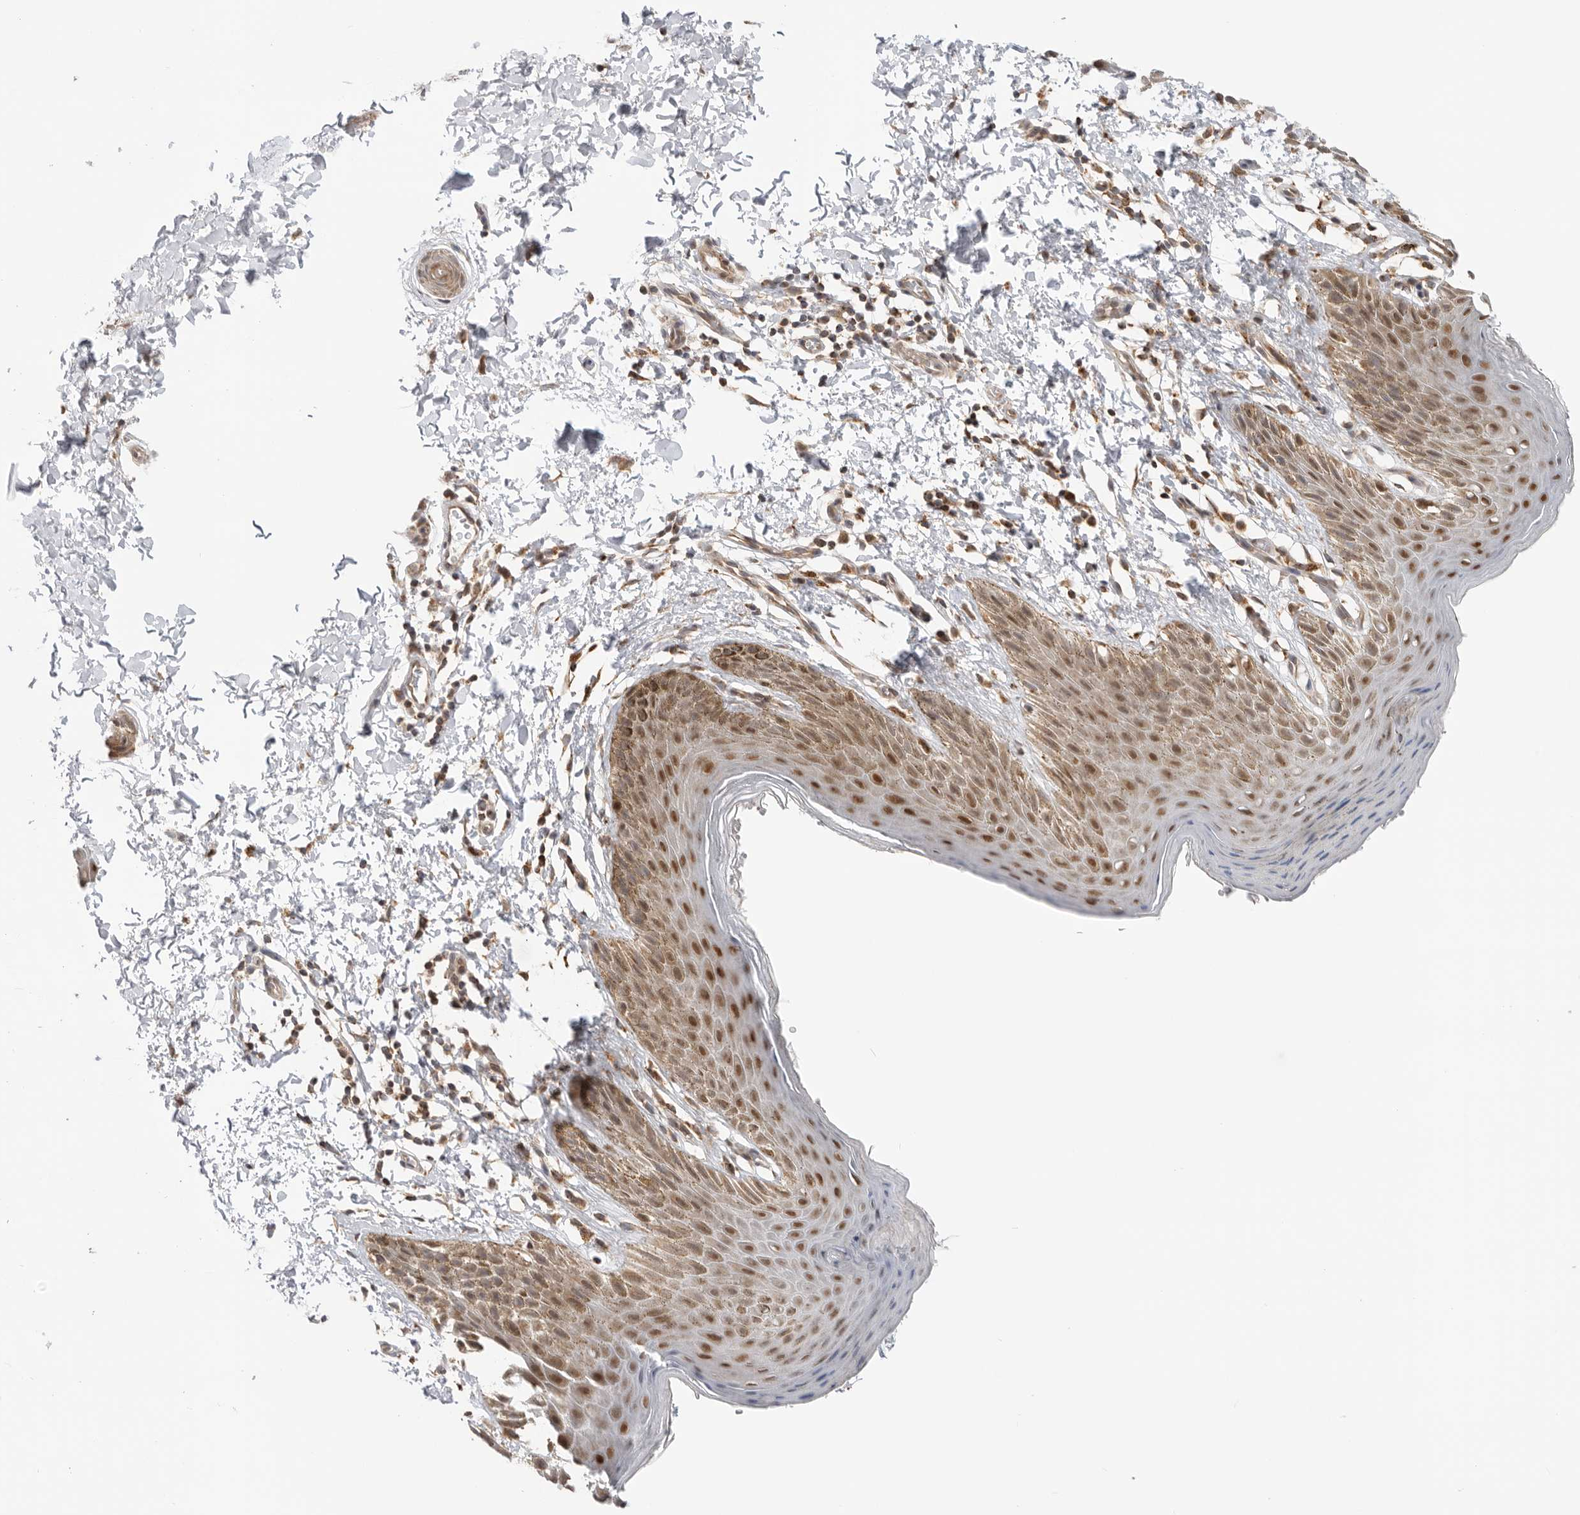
{"staining": {"intensity": "moderate", "quantity": "25%-75%", "location": "cytoplasmic/membranous,nuclear"}, "tissue": "skin", "cell_type": "Epidermal cells", "image_type": "normal", "snomed": [{"axis": "morphology", "description": "Normal tissue, NOS"}, {"axis": "topography", "description": "Anal"}, {"axis": "topography", "description": "Peripheral nerve tissue"}], "caption": "Brown immunohistochemical staining in unremarkable skin shows moderate cytoplasmic/membranous,nuclear expression in approximately 25%-75% of epidermal cells.", "gene": "DCAF8", "patient": {"sex": "male", "age": 44}}